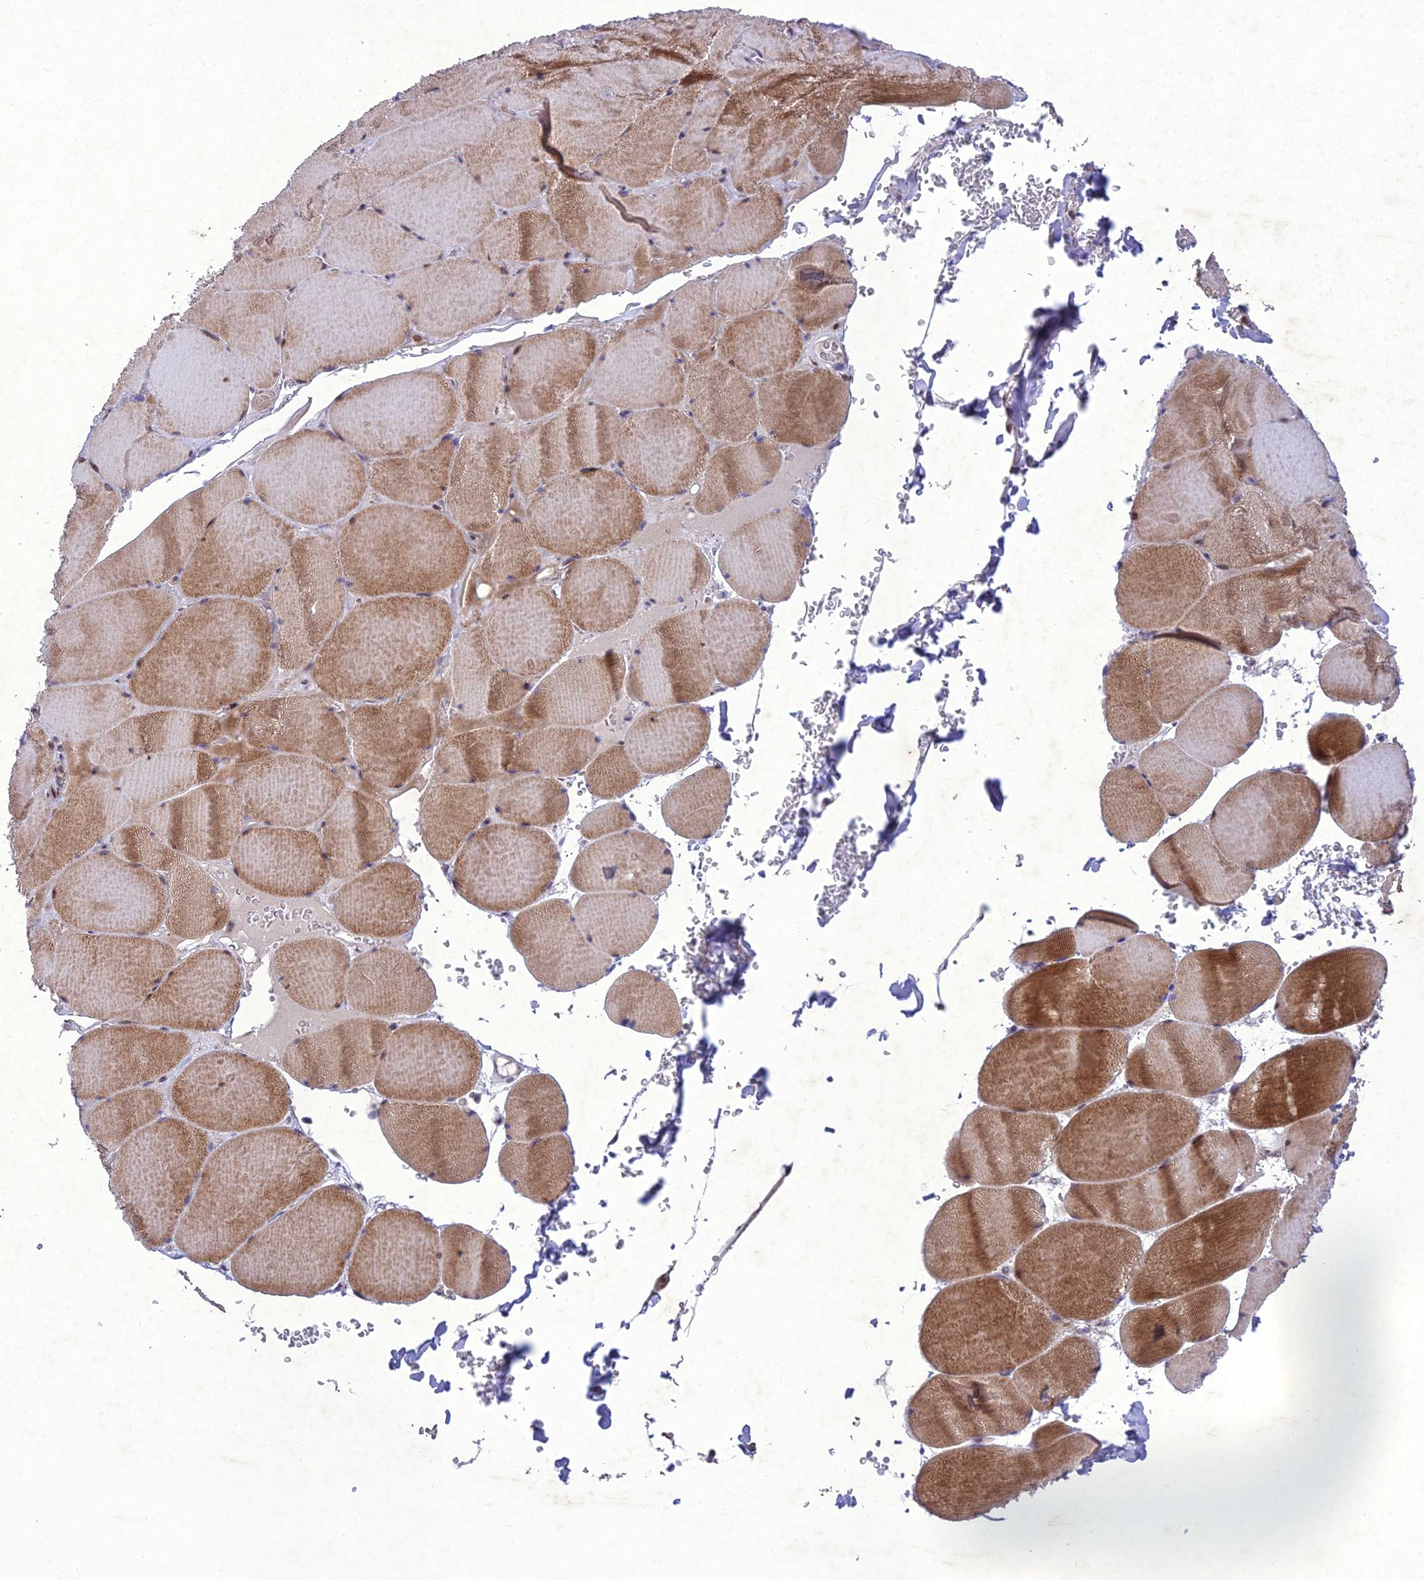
{"staining": {"intensity": "moderate", "quantity": ">75%", "location": "cytoplasmic/membranous"}, "tissue": "skeletal muscle", "cell_type": "Myocytes", "image_type": "normal", "snomed": [{"axis": "morphology", "description": "Normal tissue, NOS"}, {"axis": "topography", "description": "Skeletal muscle"}, {"axis": "topography", "description": "Head-Neck"}], "caption": "Immunohistochemistry of unremarkable human skeletal muscle reveals medium levels of moderate cytoplasmic/membranous positivity in approximately >75% of myocytes.", "gene": "ANKRD52", "patient": {"sex": "male", "age": 66}}